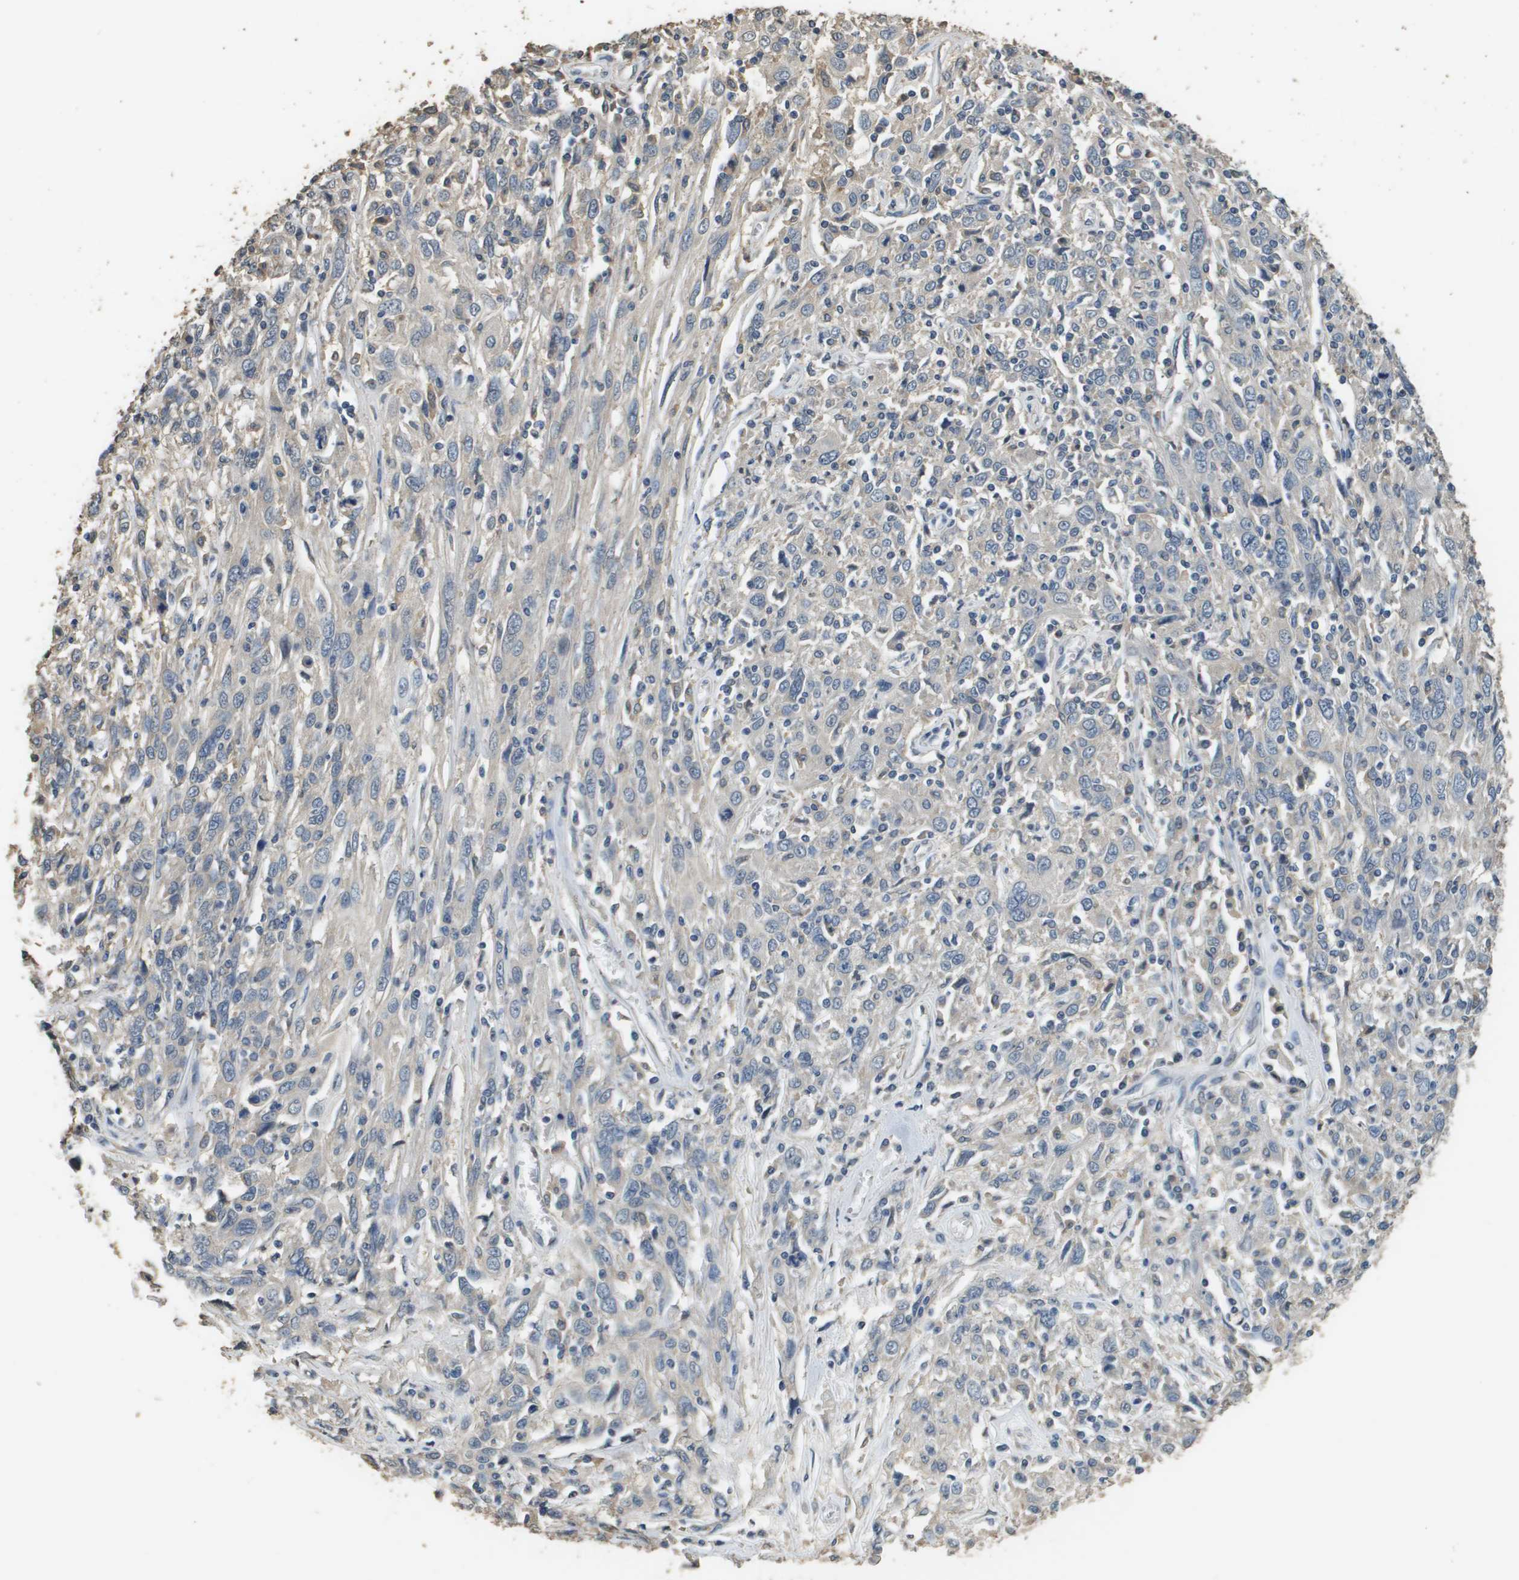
{"staining": {"intensity": "negative", "quantity": "none", "location": "none"}, "tissue": "cervical cancer", "cell_type": "Tumor cells", "image_type": "cancer", "snomed": [{"axis": "morphology", "description": "Squamous cell carcinoma, NOS"}, {"axis": "topography", "description": "Cervix"}], "caption": "There is no significant staining in tumor cells of cervical squamous cell carcinoma. (Brightfield microscopy of DAB (3,3'-diaminobenzidine) immunohistochemistry (IHC) at high magnification).", "gene": "RAB6B", "patient": {"sex": "female", "age": 46}}